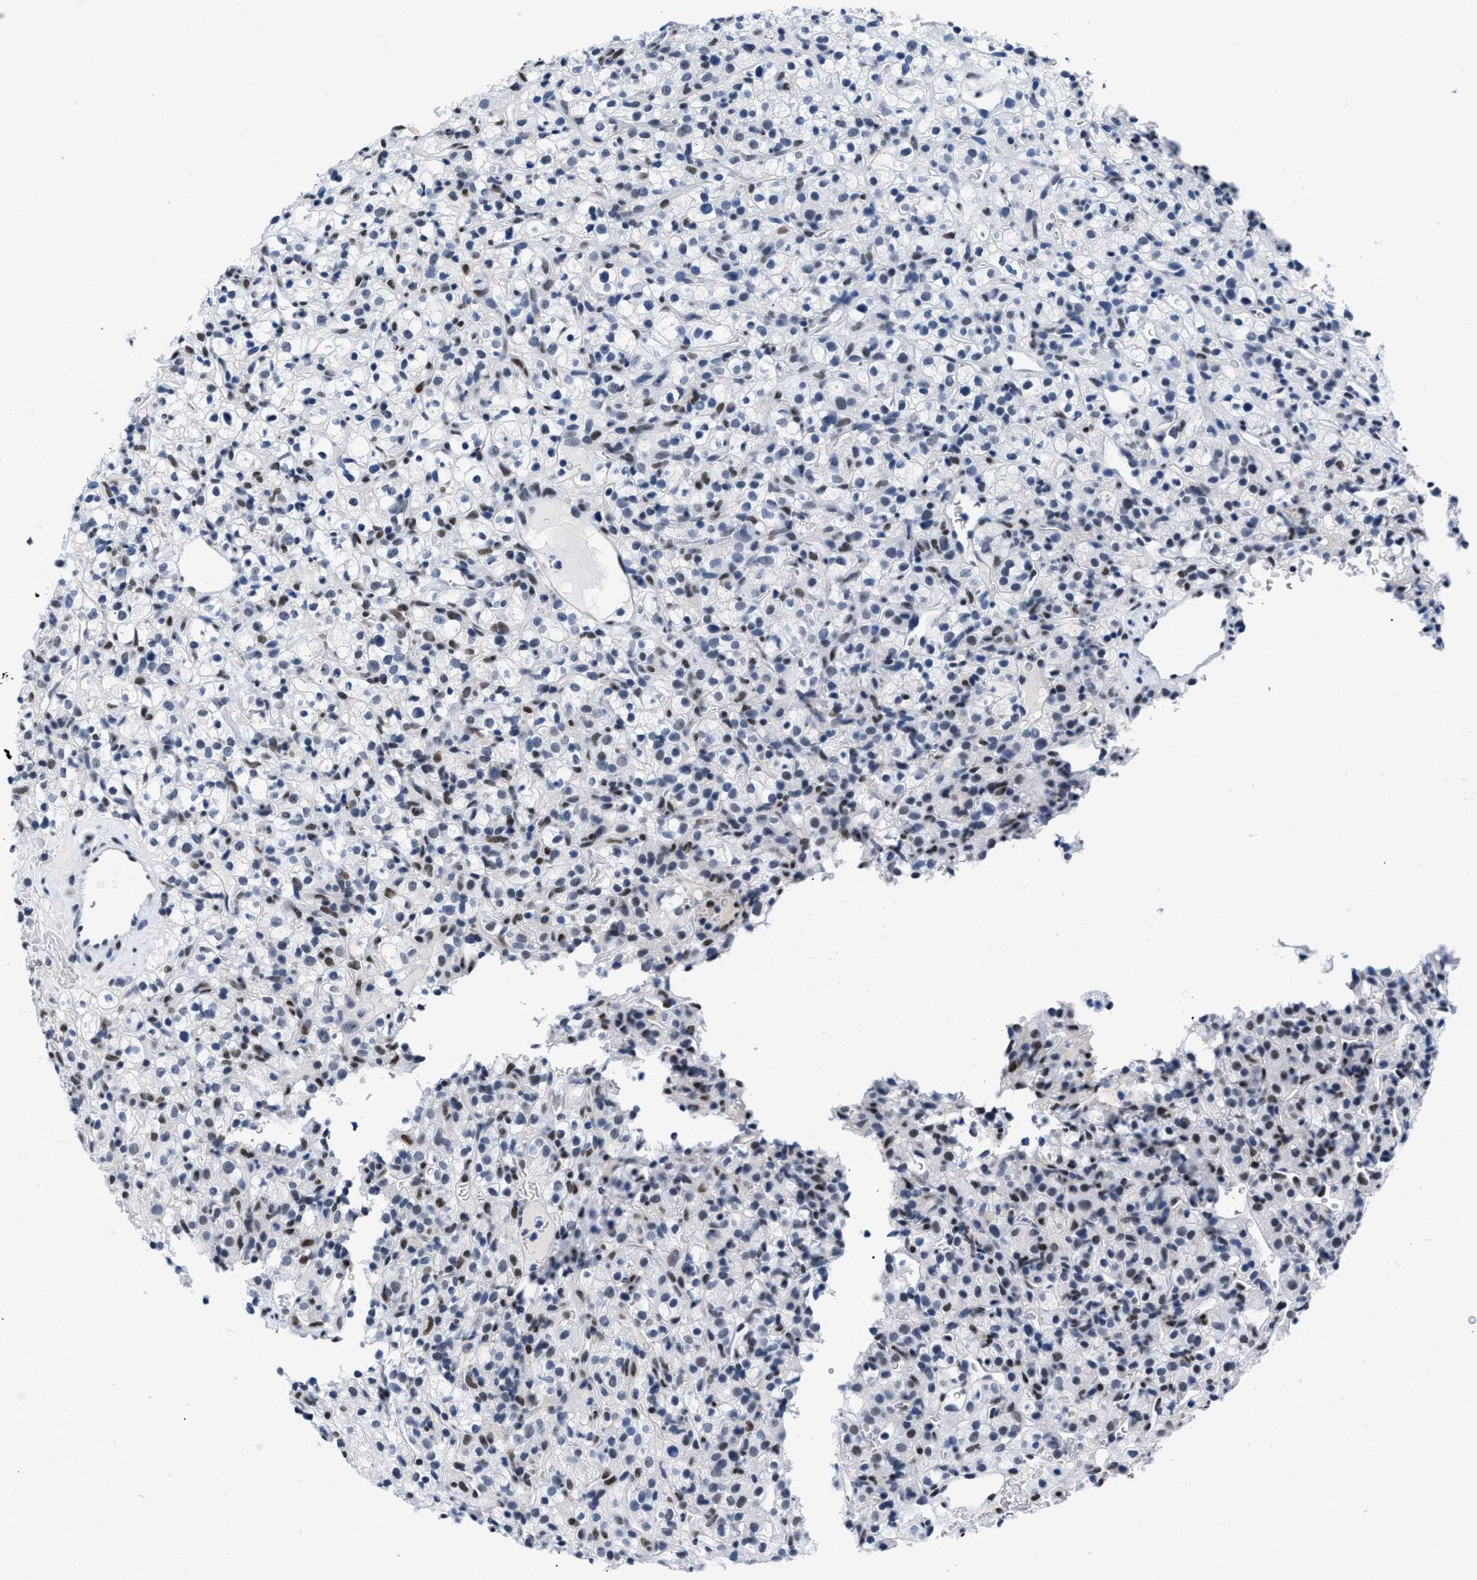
{"staining": {"intensity": "moderate", "quantity": "<25%", "location": "nuclear"}, "tissue": "renal cancer", "cell_type": "Tumor cells", "image_type": "cancer", "snomed": [{"axis": "morphology", "description": "Normal tissue, NOS"}, {"axis": "morphology", "description": "Adenocarcinoma, NOS"}, {"axis": "topography", "description": "Kidney"}], "caption": "A photomicrograph of human renal cancer (adenocarcinoma) stained for a protein exhibits moderate nuclear brown staining in tumor cells.", "gene": "CTBP1", "patient": {"sex": "female", "age": 72}}